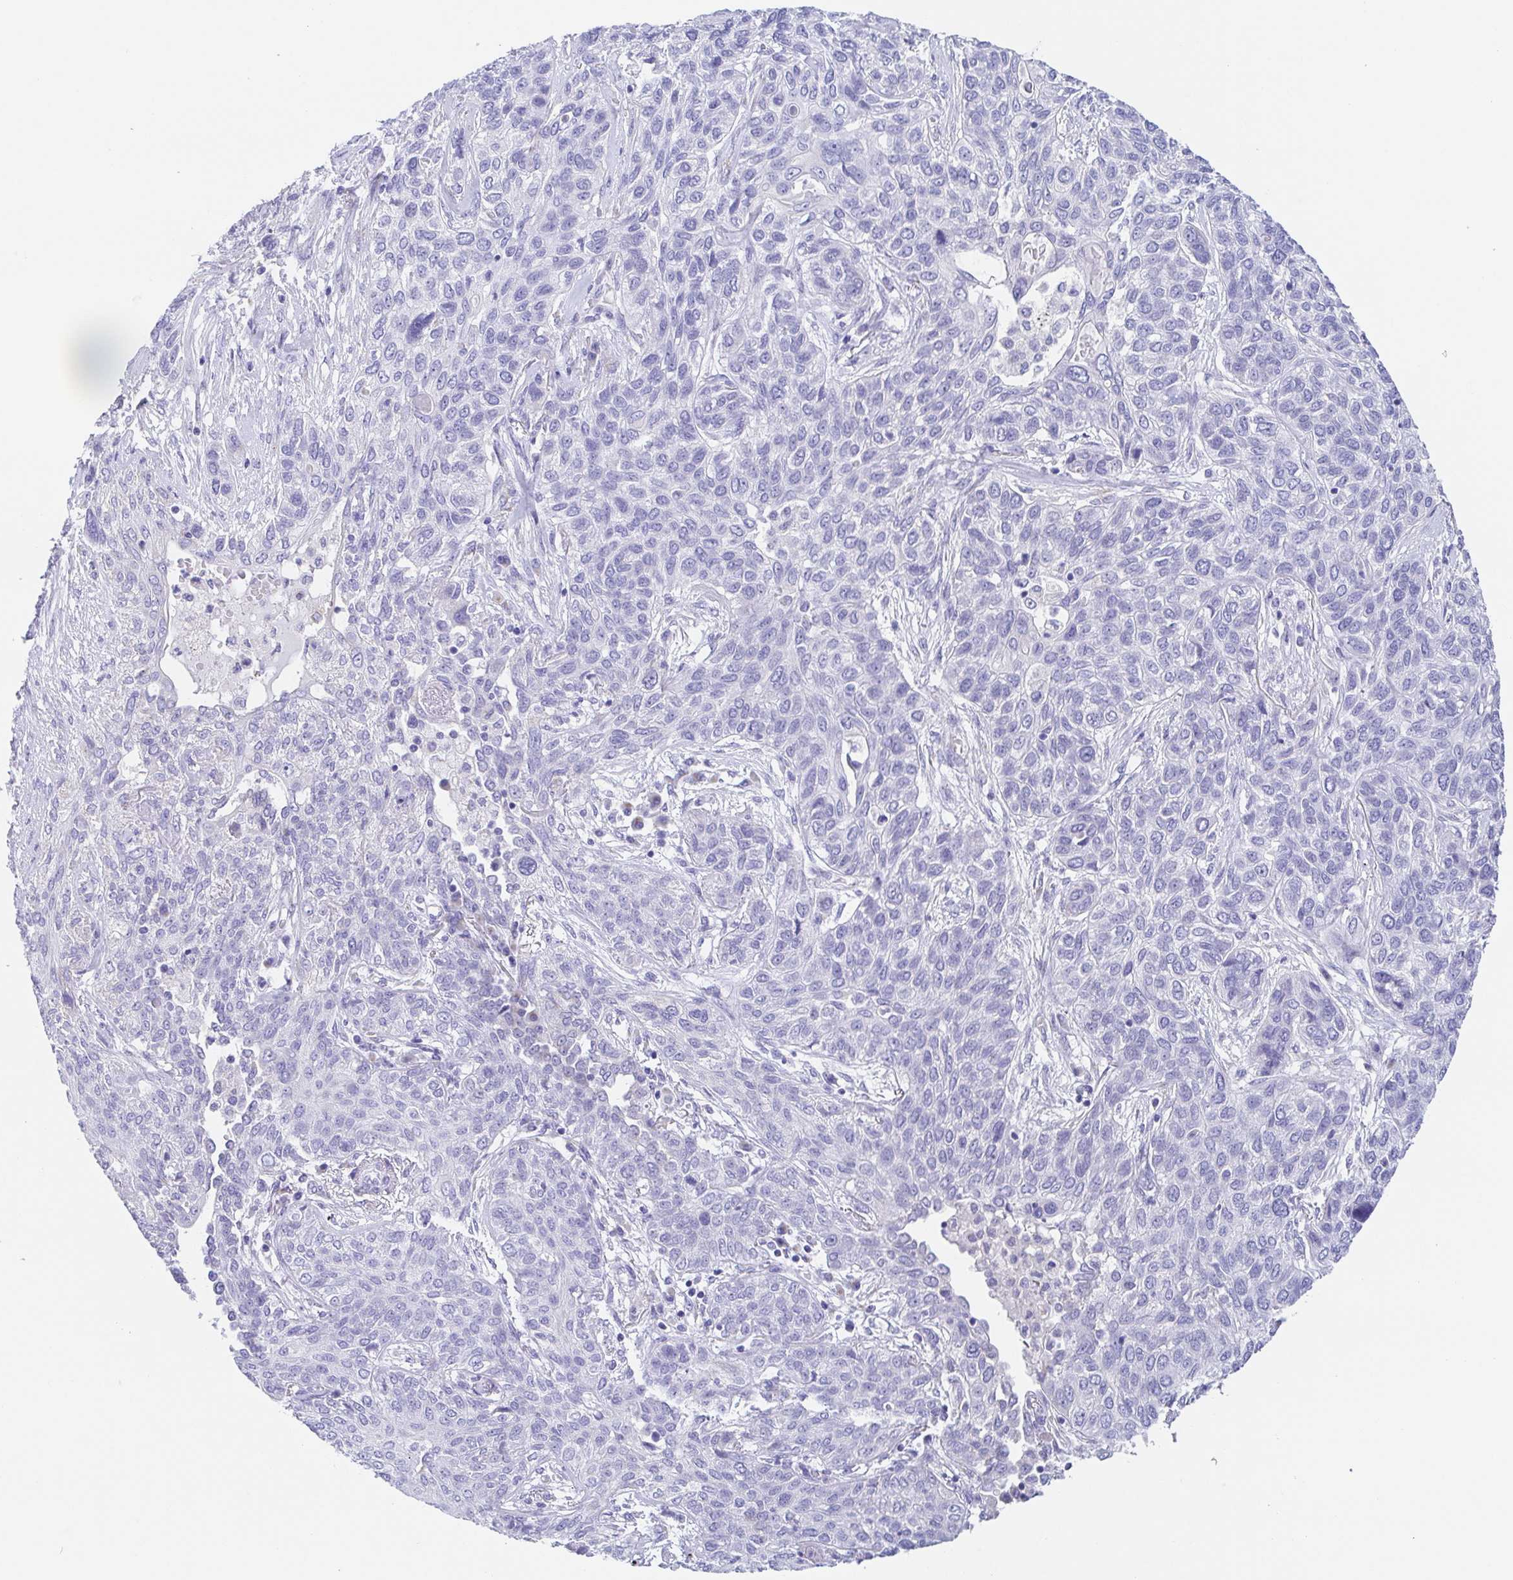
{"staining": {"intensity": "negative", "quantity": "none", "location": "none"}, "tissue": "lung cancer", "cell_type": "Tumor cells", "image_type": "cancer", "snomed": [{"axis": "morphology", "description": "Squamous cell carcinoma, NOS"}, {"axis": "topography", "description": "Lung"}], "caption": "Tumor cells are negative for brown protein staining in squamous cell carcinoma (lung). The staining is performed using DAB brown chromogen with nuclei counter-stained in using hematoxylin.", "gene": "SCG3", "patient": {"sex": "female", "age": 70}}